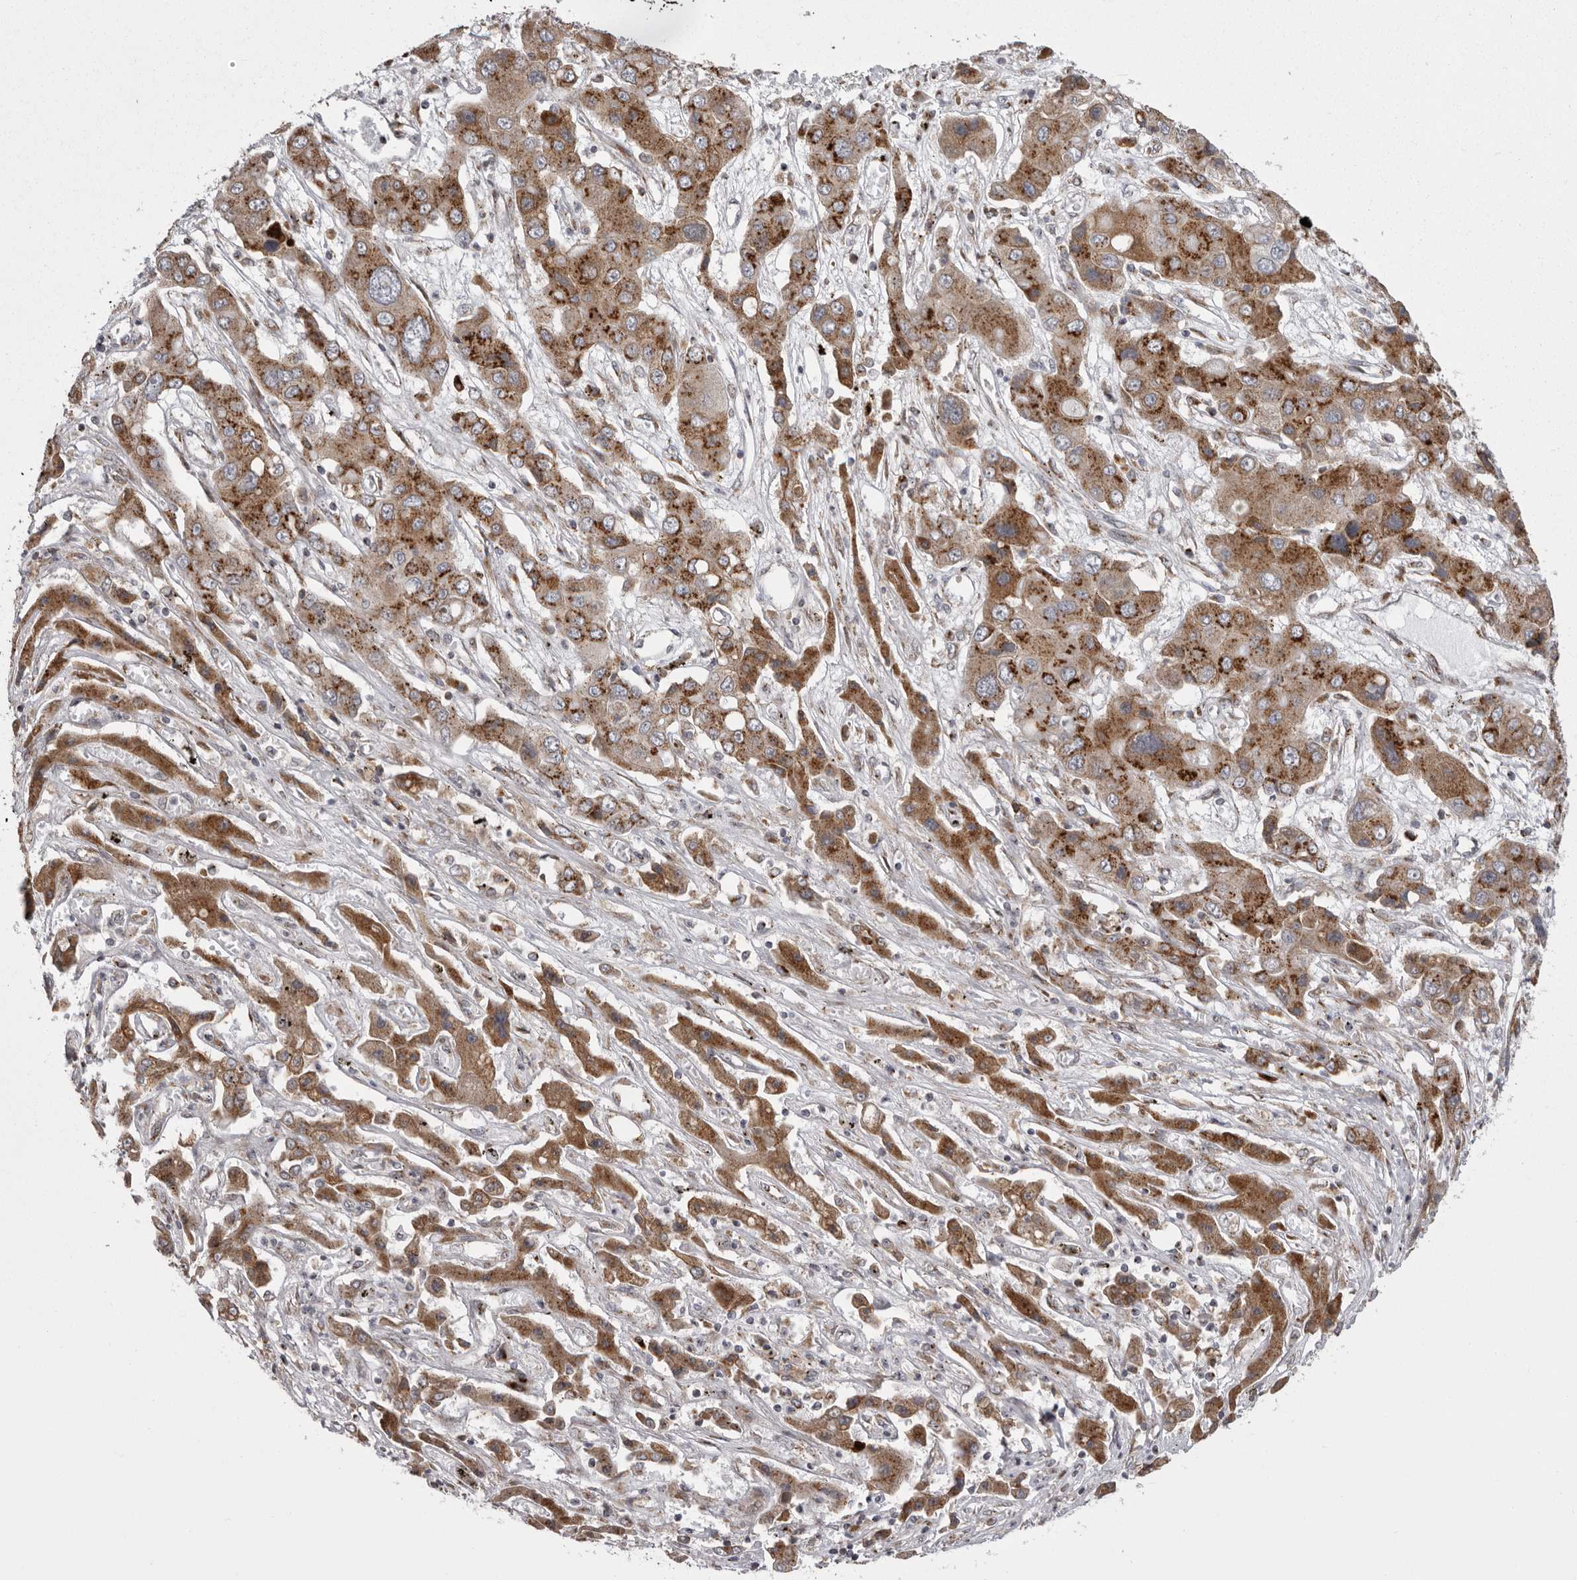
{"staining": {"intensity": "moderate", "quantity": ">75%", "location": "cytoplasmic/membranous"}, "tissue": "liver cancer", "cell_type": "Tumor cells", "image_type": "cancer", "snomed": [{"axis": "morphology", "description": "Cholangiocarcinoma"}, {"axis": "topography", "description": "Liver"}], "caption": "Liver cancer (cholangiocarcinoma) stained with a brown dye demonstrates moderate cytoplasmic/membranous positive expression in approximately >75% of tumor cells.", "gene": "WDR47", "patient": {"sex": "male", "age": 67}}